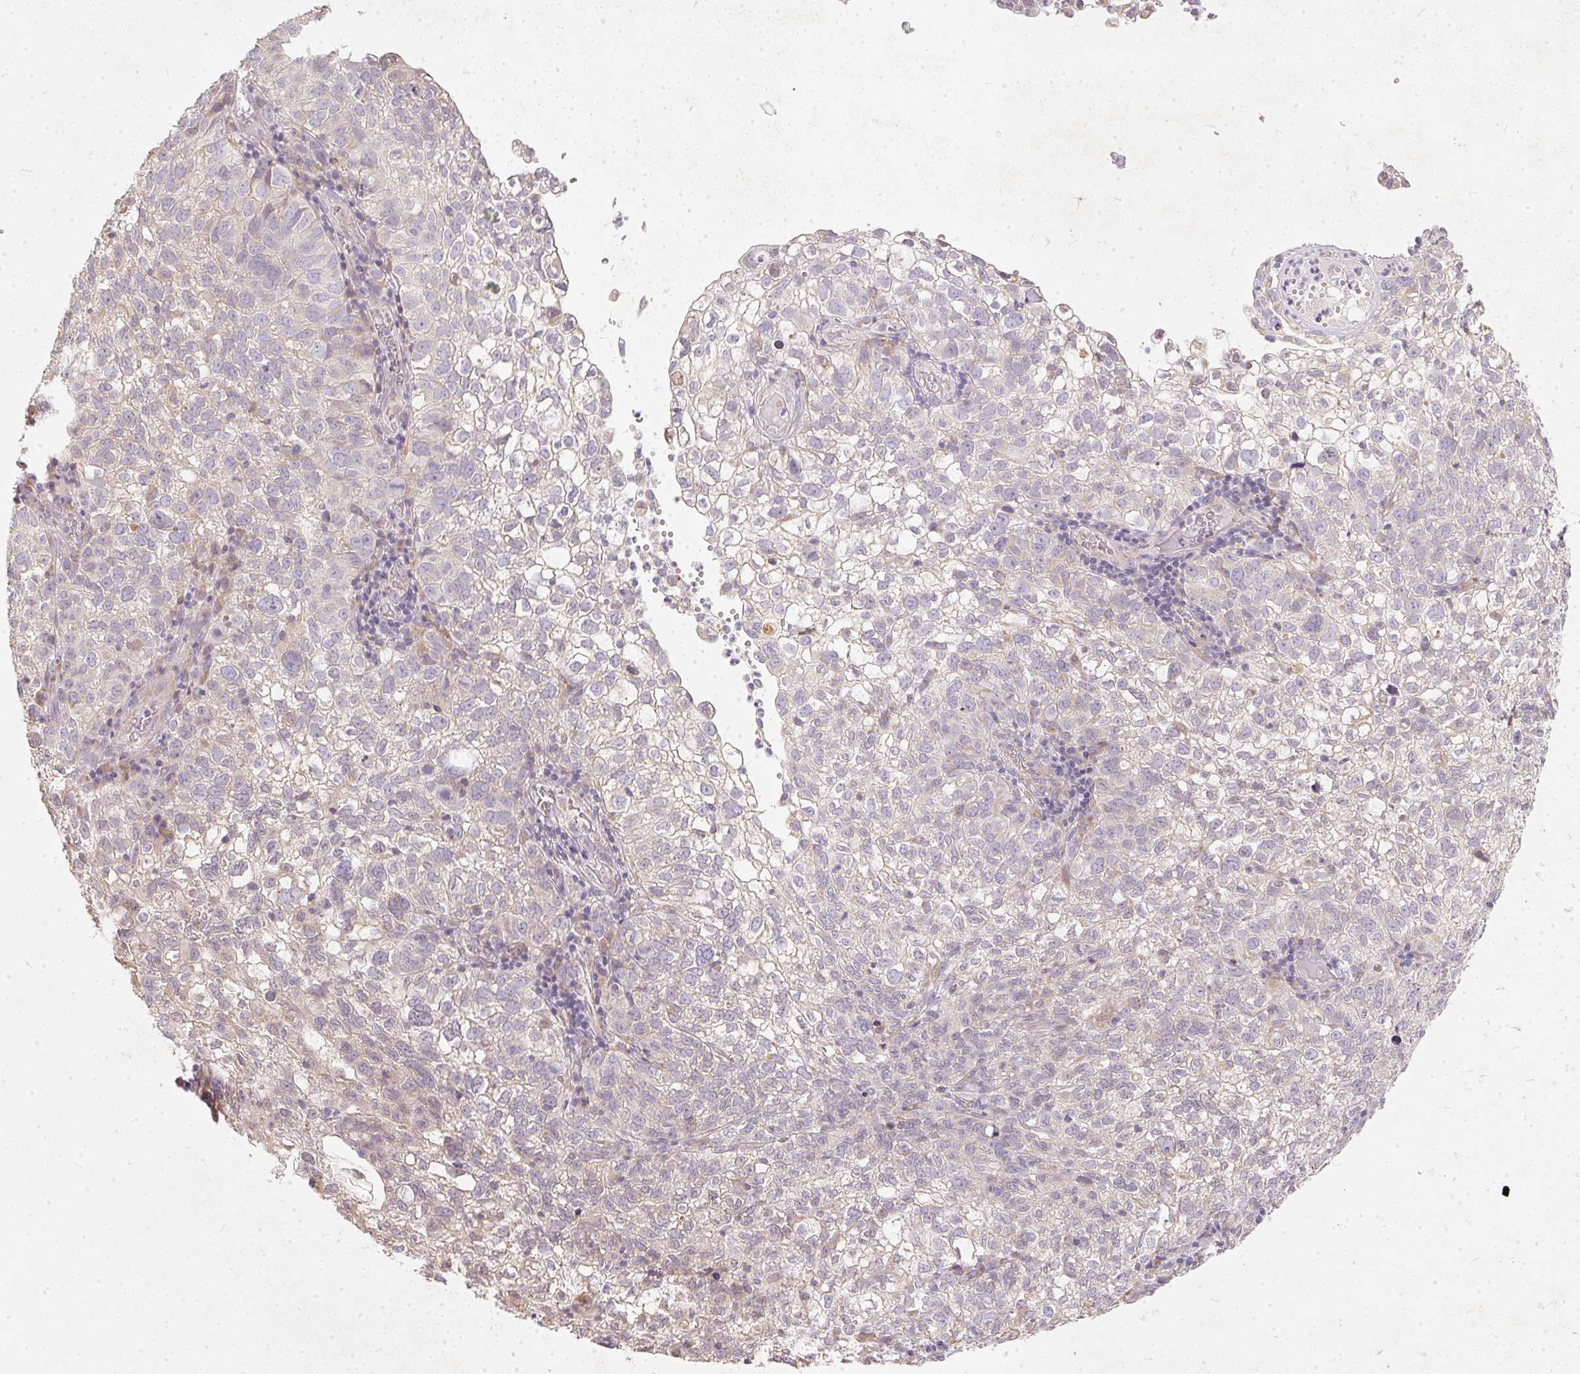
{"staining": {"intensity": "moderate", "quantity": "<25%", "location": "cytoplasmic/membranous"}, "tissue": "cervical cancer", "cell_type": "Tumor cells", "image_type": "cancer", "snomed": [{"axis": "morphology", "description": "Squamous cell carcinoma, NOS"}, {"axis": "topography", "description": "Cervix"}], "caption": "High-magnification brightfield microscopy of cervical cancer (squamous cell carcinoma) stained with DAB (3,3'-diaminobenzidine) (brown) and counterstained with hematoxylin (blue). tumor cells exhibit moderate cytoplasmic/membranous staining is seen in about<25% of cells.", "gene": "VWA5B2", "patient": {"sex": "female", "age": 55}}